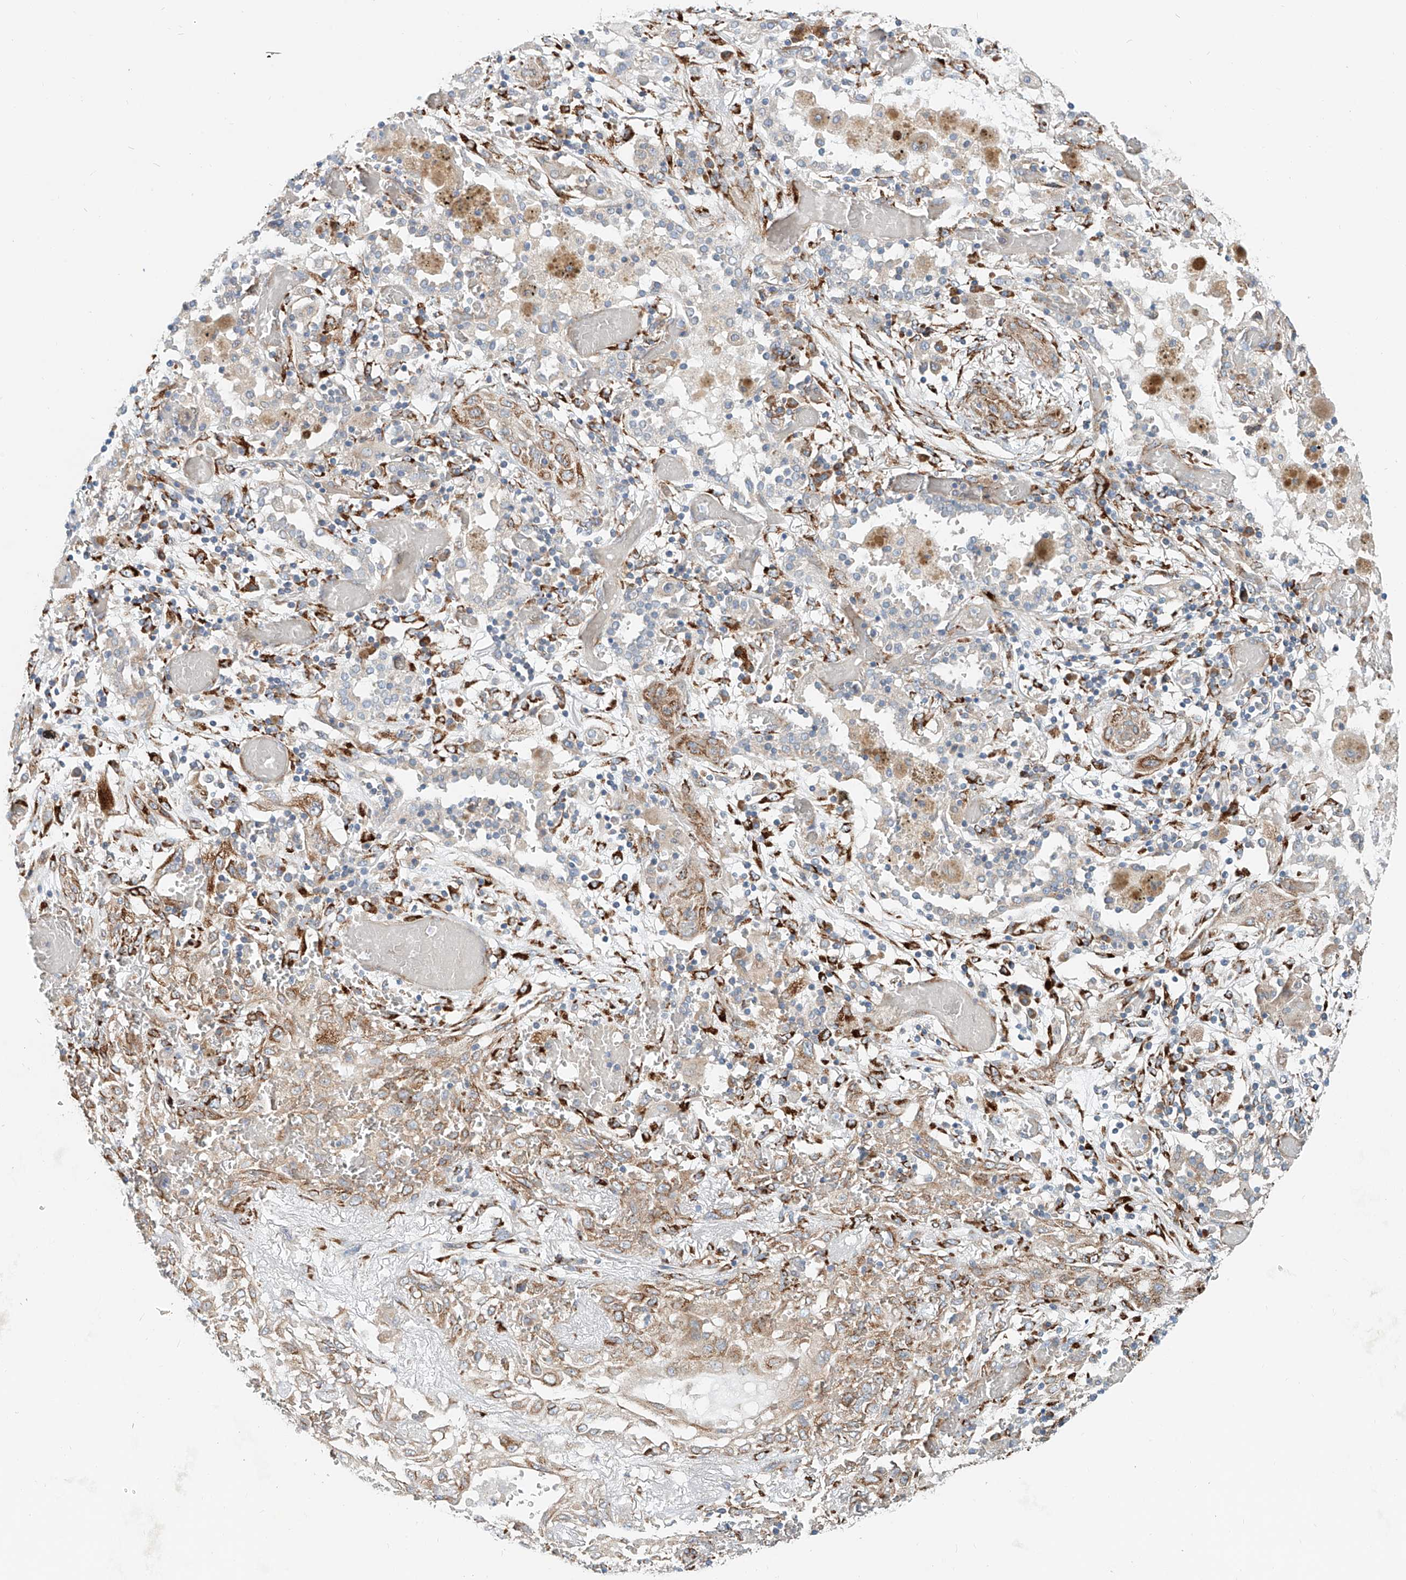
{"staining": {"intensity": "weak", "quantity": "<25%", "location": "cytoplasmic/membranous"}, "tissue": "lung cancer", "cell_type": "Tumor cells", "image_type": "cancer", "snomed": [{"axis": "morphology", "description": "Squamous cell carcinoma, NOS"}, {"axis": "topography", "description": "Lung"}], "caption": "This is a photomicrograph of immunohistochemistry staining of lung squamous cell carcinoma, which shows no expression in tumor cells. (Stains: DAB IHC with hematoxylin counter stain, Microscopy: brightfield microscopy at high magnification).", "gene": "SNAP29", "patient": {"sex": "female", "age": 47}}